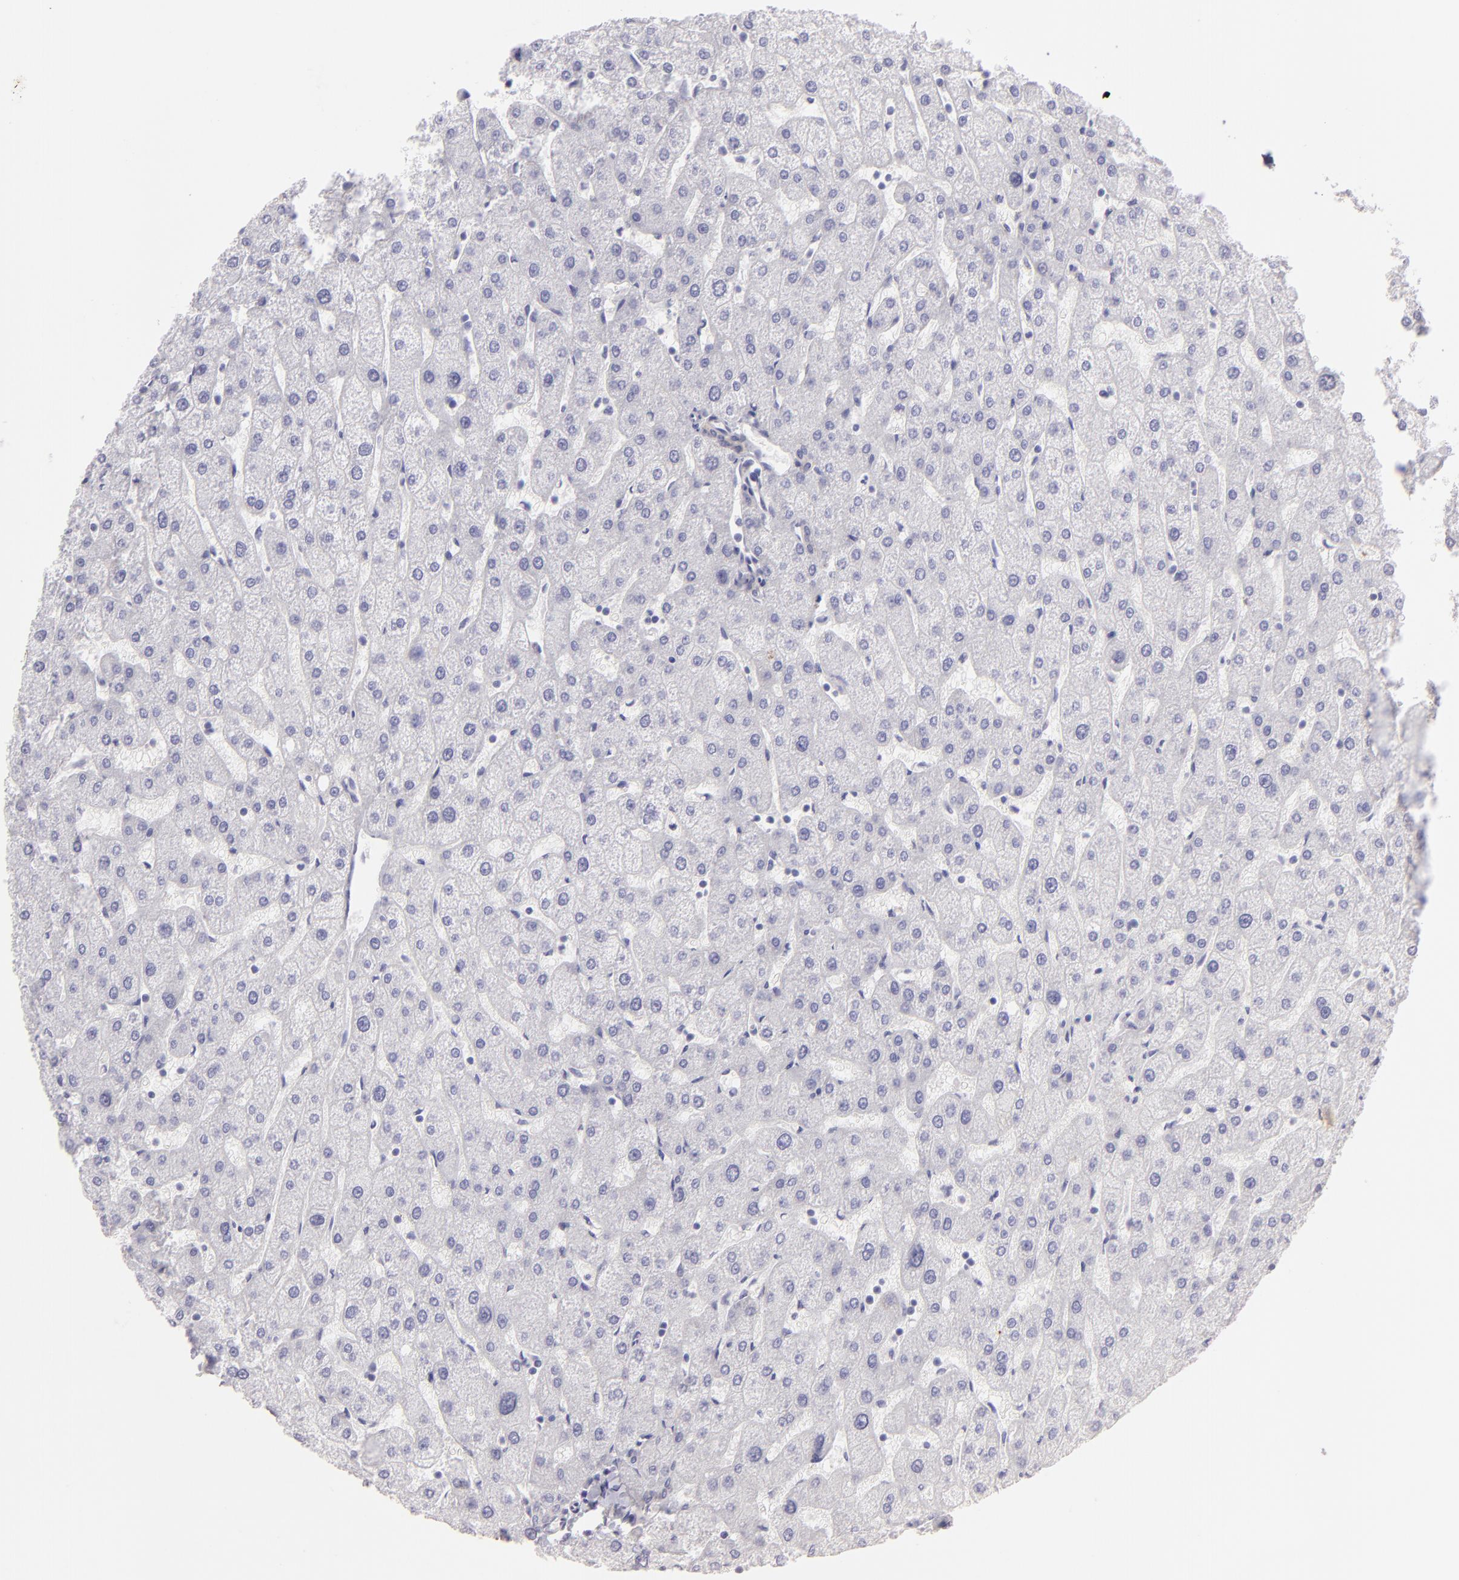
{"staining": {"intensity": "weak", "quantity": ">75%", "location": "cytoplasmic/membranous"}, "tissue": "liver", "cell_type": "Cholangiocytes", "image_type": "normal", "snomed": [{"axis": "morphology", "description": "Normal tissue, NOS"}, {"axis": "topography", "description": "Liver"}], "caption": "IHC image of unremarkable liver: human liver stained using immunohistochemistry demonstrates low levels of weak protein expression localized specifically in the cytoplasmic/membranous of cholangiocytes, appearing as a cytoplasmic/membranous brown color.", "gene": "DLG4", "patient": {"sex": "male", "age": 67}}